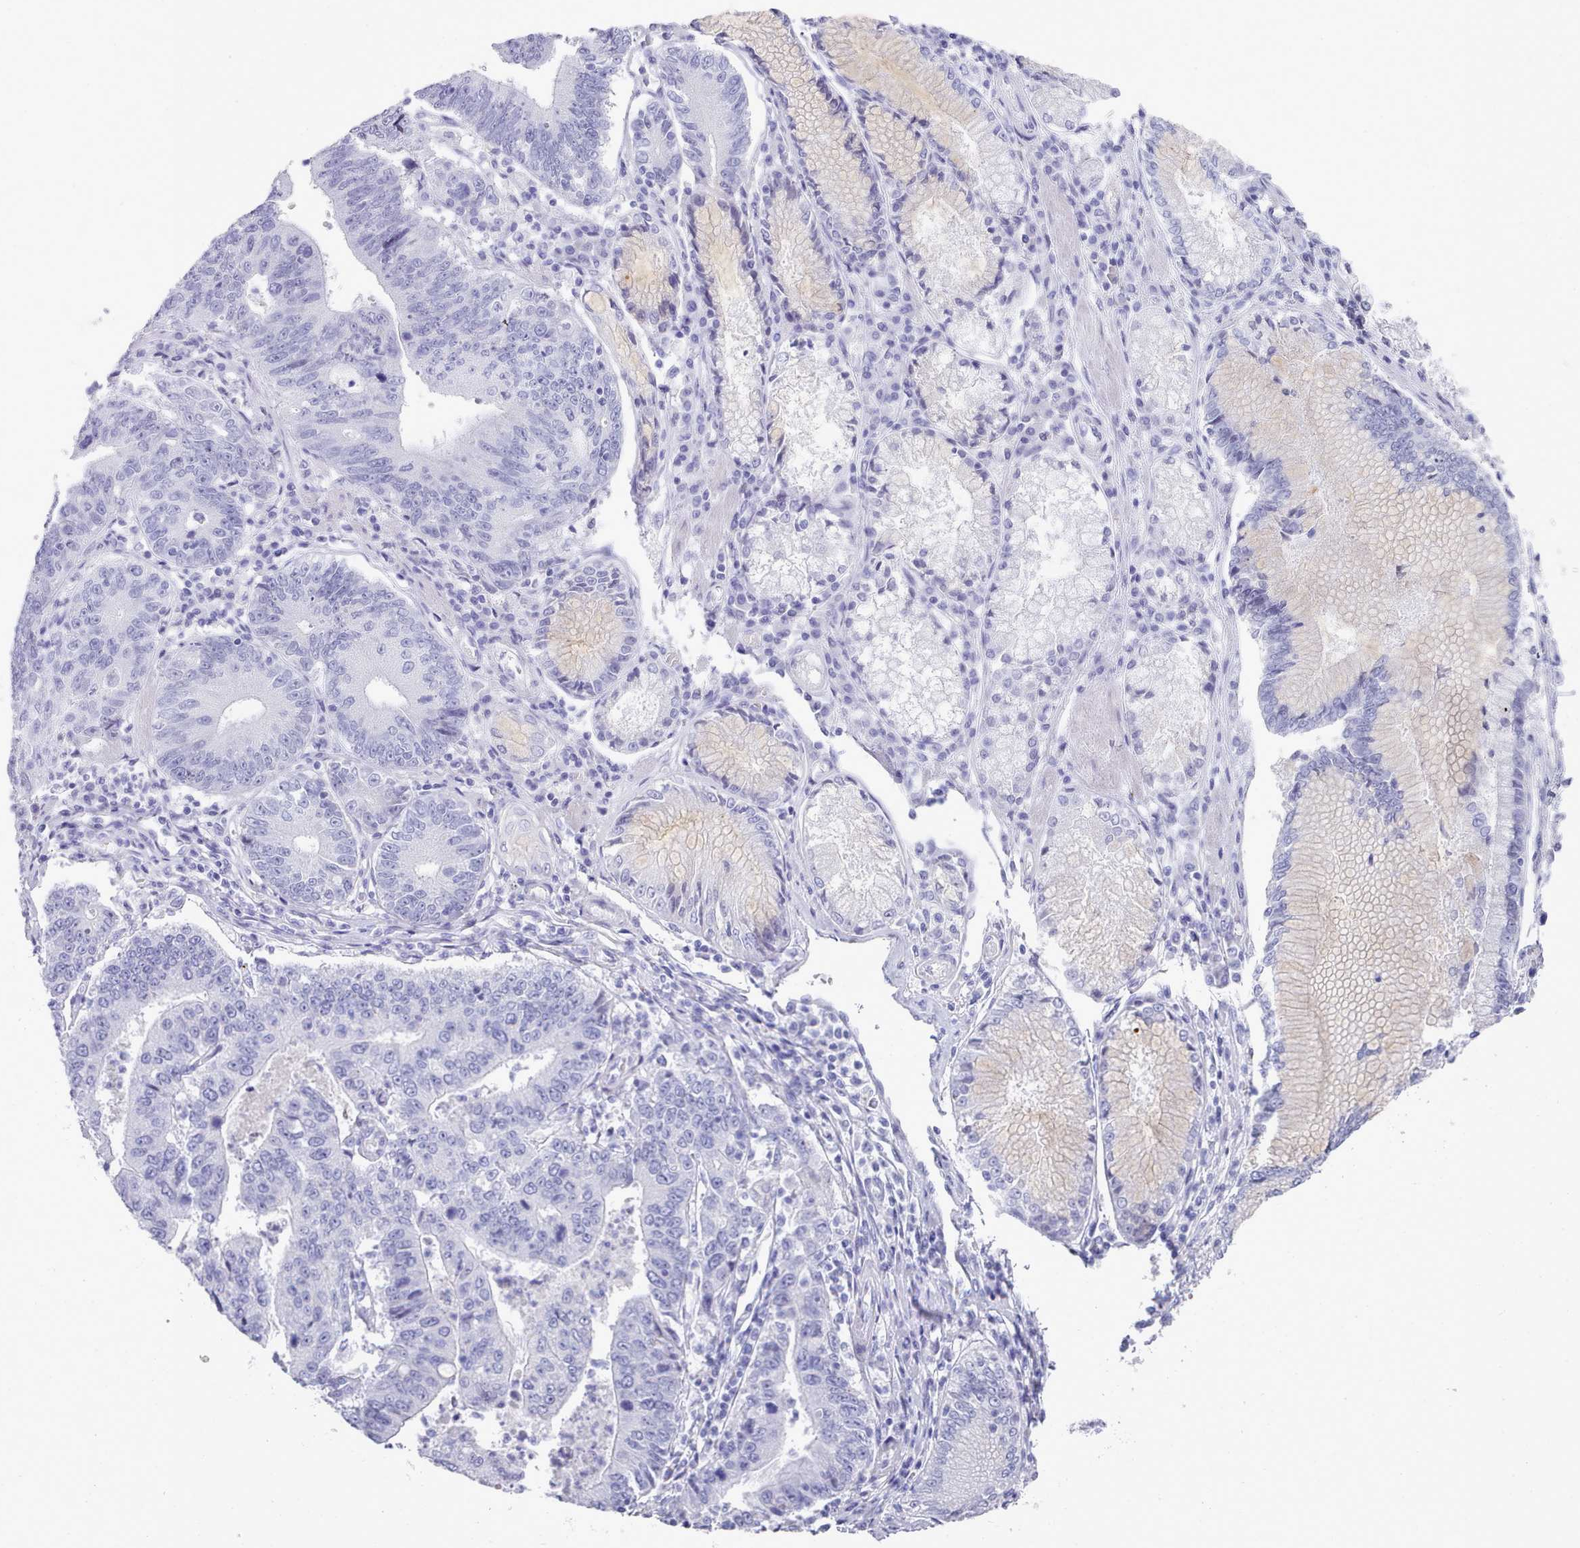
{"staining": {"intensity": "negative", "quantity": "none", "location": "none"}, "tissue": "stomach cancer", "cell_type": "Tumor cells", "image_type": "cancer", "snomed": [{"axis": "morphology", "description": "Adenocarcinoma, NOS"}, {"axis": "topography", "description": "Stomach"}], "caption": "A high-resolution micrograph shows immunohistochemistry (IHC) staining of adenocarcinoma (stomach), which displays no significant expression in tumor cells.", "gene": "LRRC37A", "patient": {"sex": "male", "age": 59}}